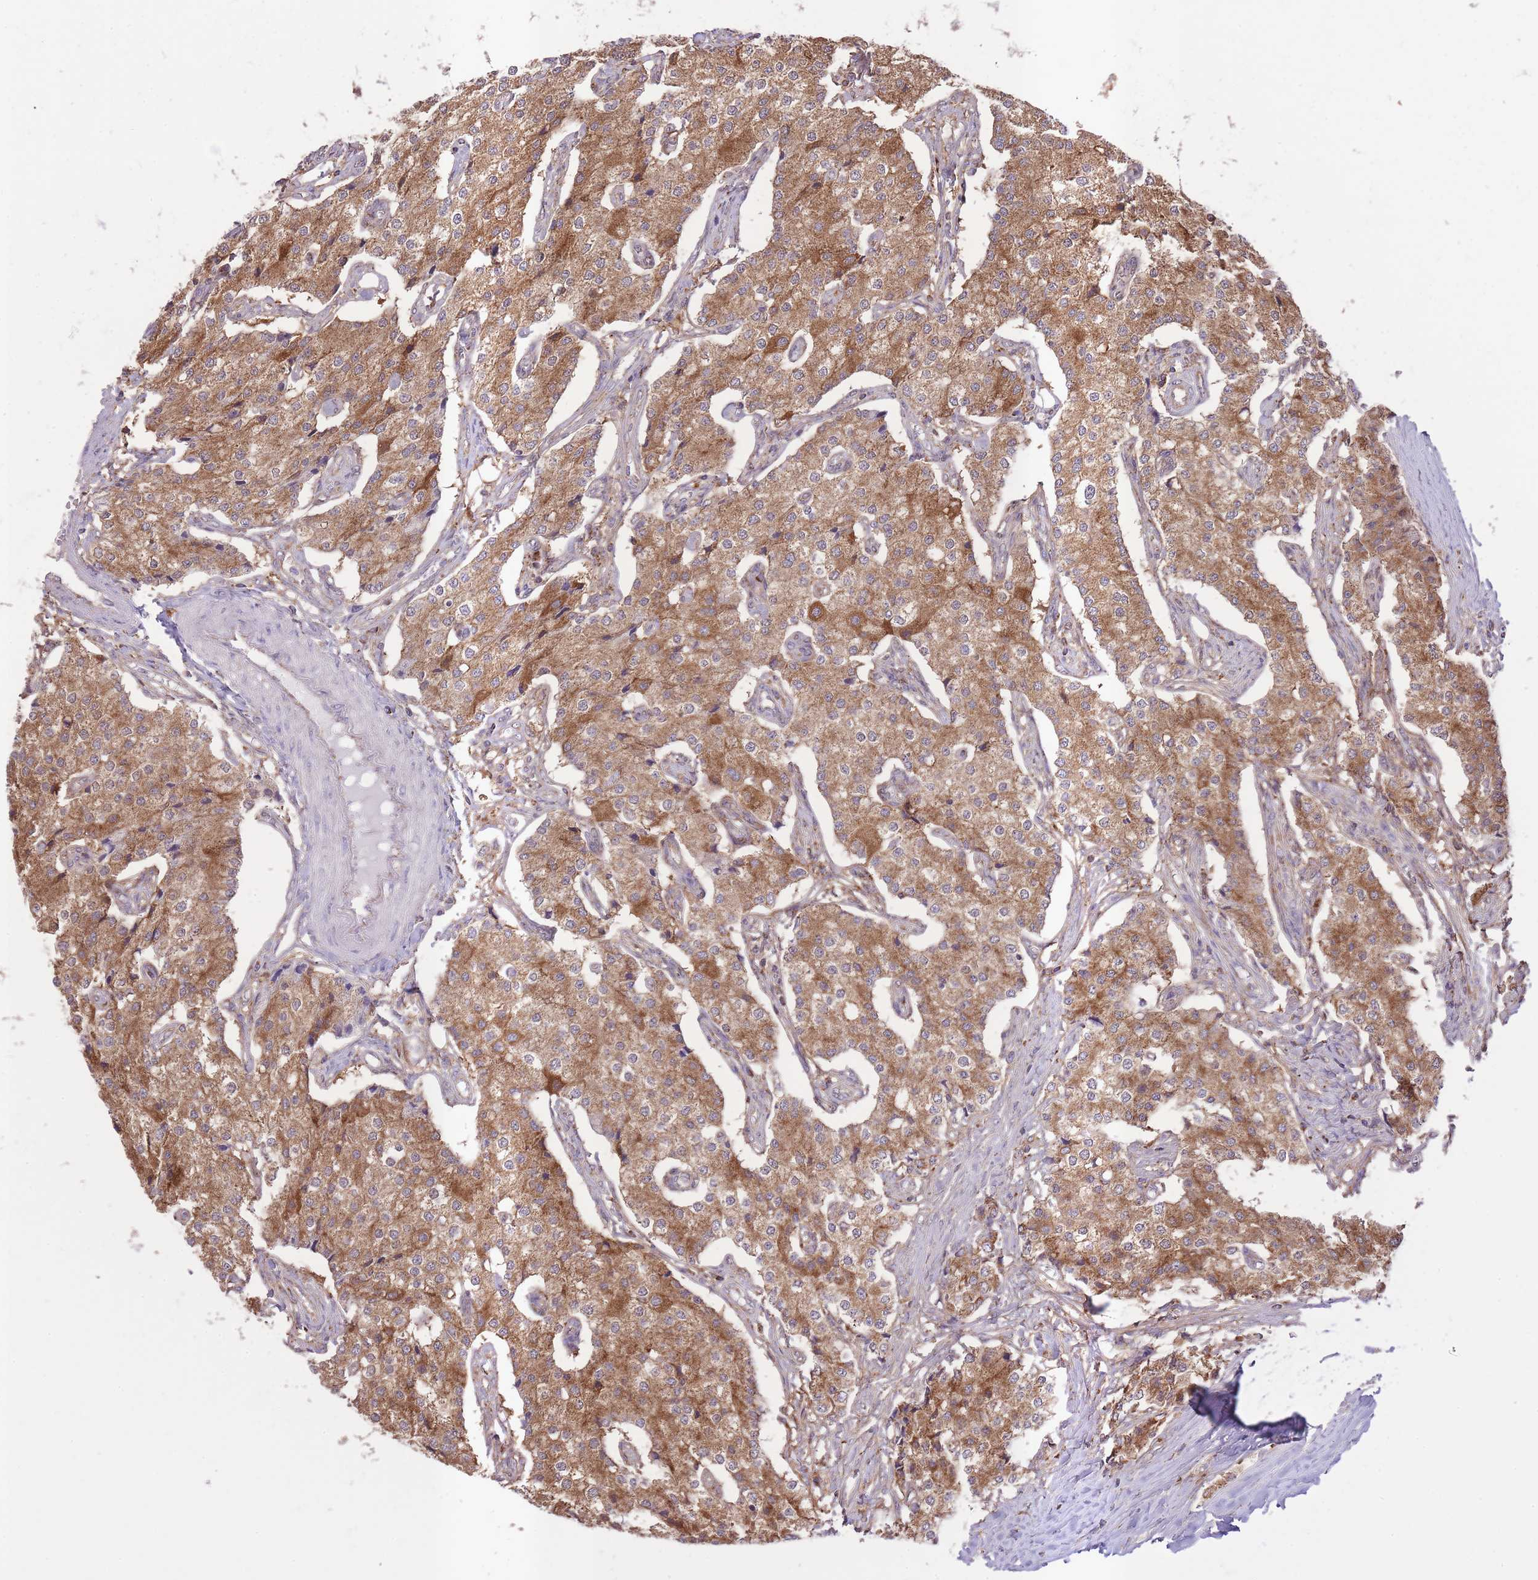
{"staining": {"intensity": "moderate", "quantity": ">75%", "location": "cytoplasmic/membranous"}, "tissue": "carcinoid", "cell_type": "Tumor cells", "image_type": "cancer", "snomed": [{"axis": "morphology", "description": "Carcinoid, malignant, NOS"}, {"axis": "topography", "description": "Colon"}], "caption": "IHC photomicrograph of malignant carcinoid stained for a protein (brown), which demonstrates medium levels of moderate cytoplasmic/membranous positivity in about >75% of tumor cells.", "gene": "ST3GAL3", "patient": {"sex": "female", "age": 52}}